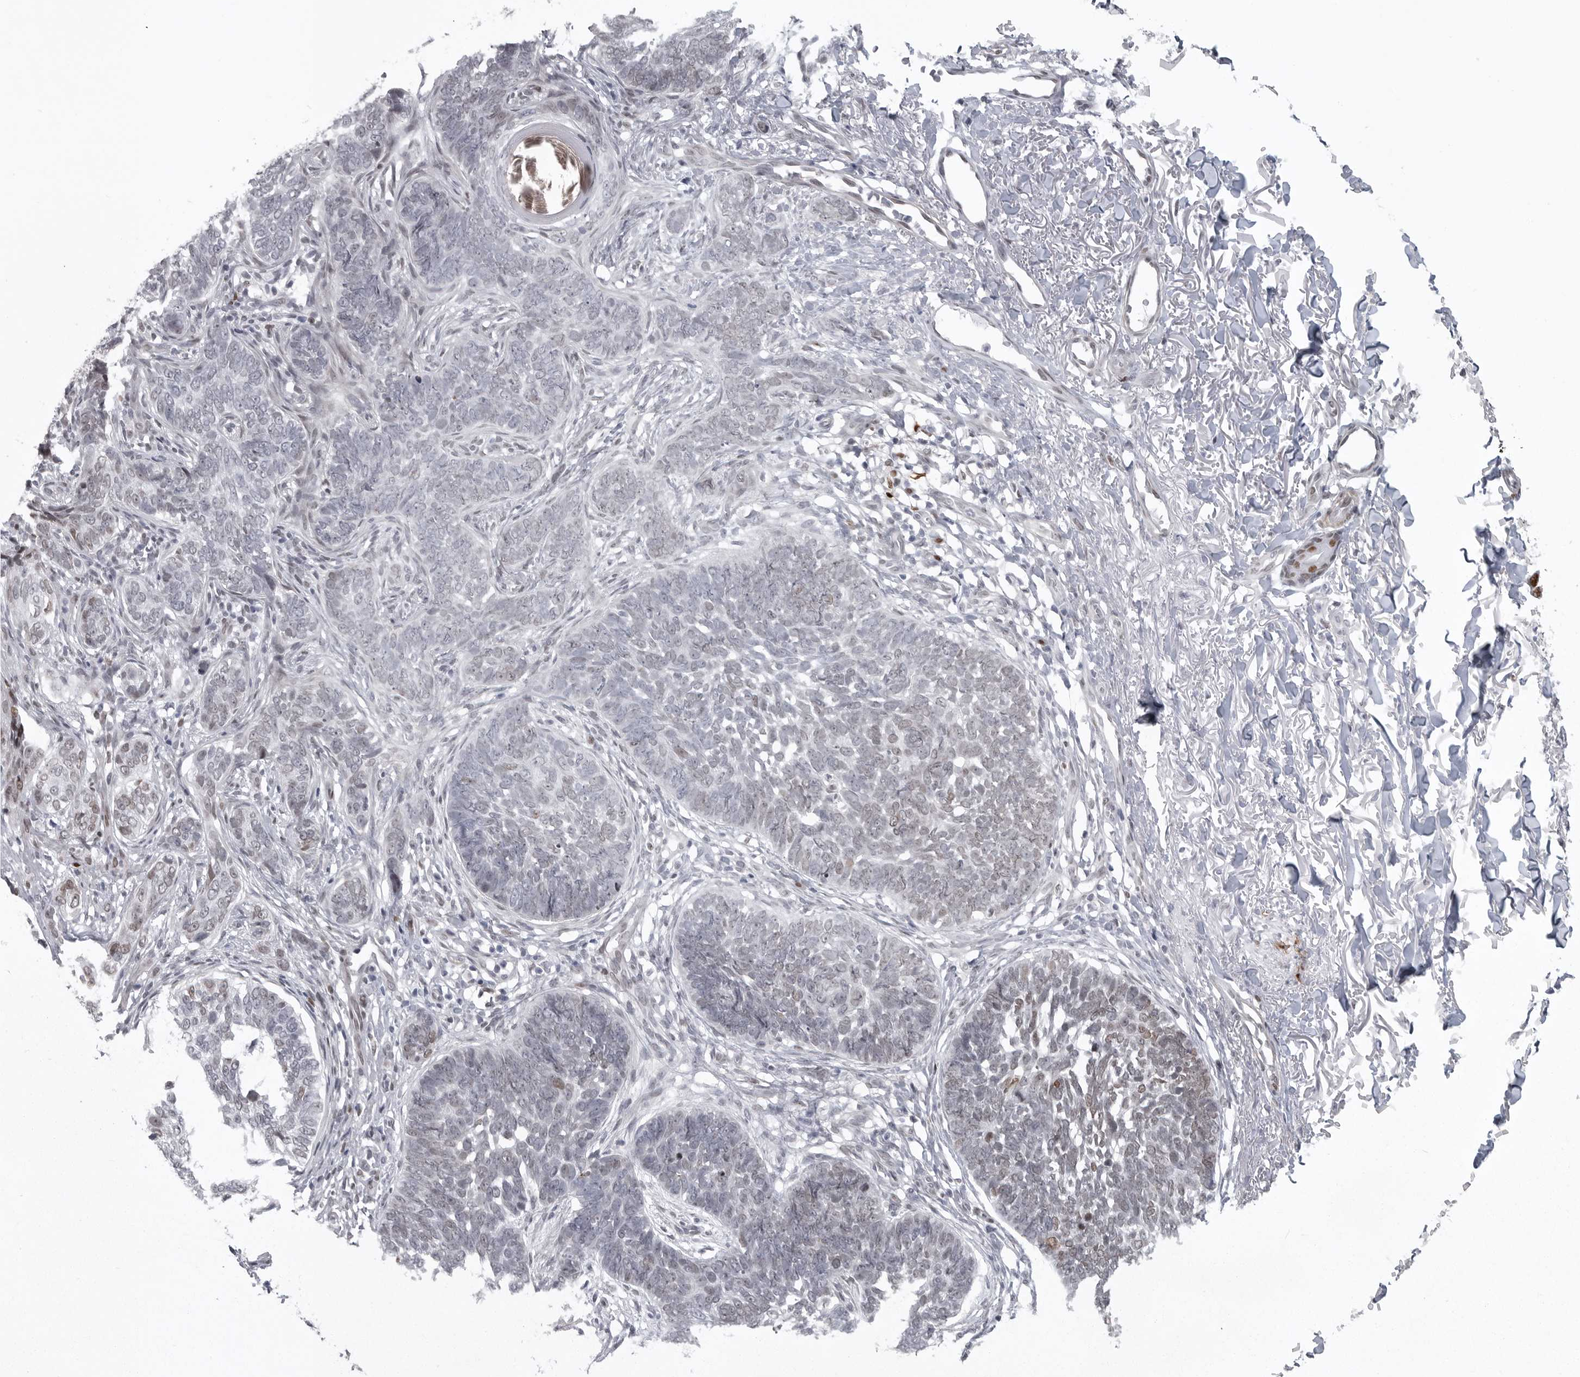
{"staining": {"intensity": "weak", "quantity": "<25%", "location": "nuclear"}, "tissue": "skin cancer", "cell_type": "Tumor cells", "image_type": "cancer", "snomed": [{"axis": "morphology", "description": "Normal tissue, NOS"}, {"axis": "morphology", "description": "Basal cell carcinoma"}, {"axis": "topography", "description": "Skin"}], "caption": "High power microscopy micrograph of an IHC histopathology image of basal cell carcinoma (skin), revealing no significant expression in tumor cells.", "gene": "HMGN3", "patient": {"sex": "male", "age": 77}}